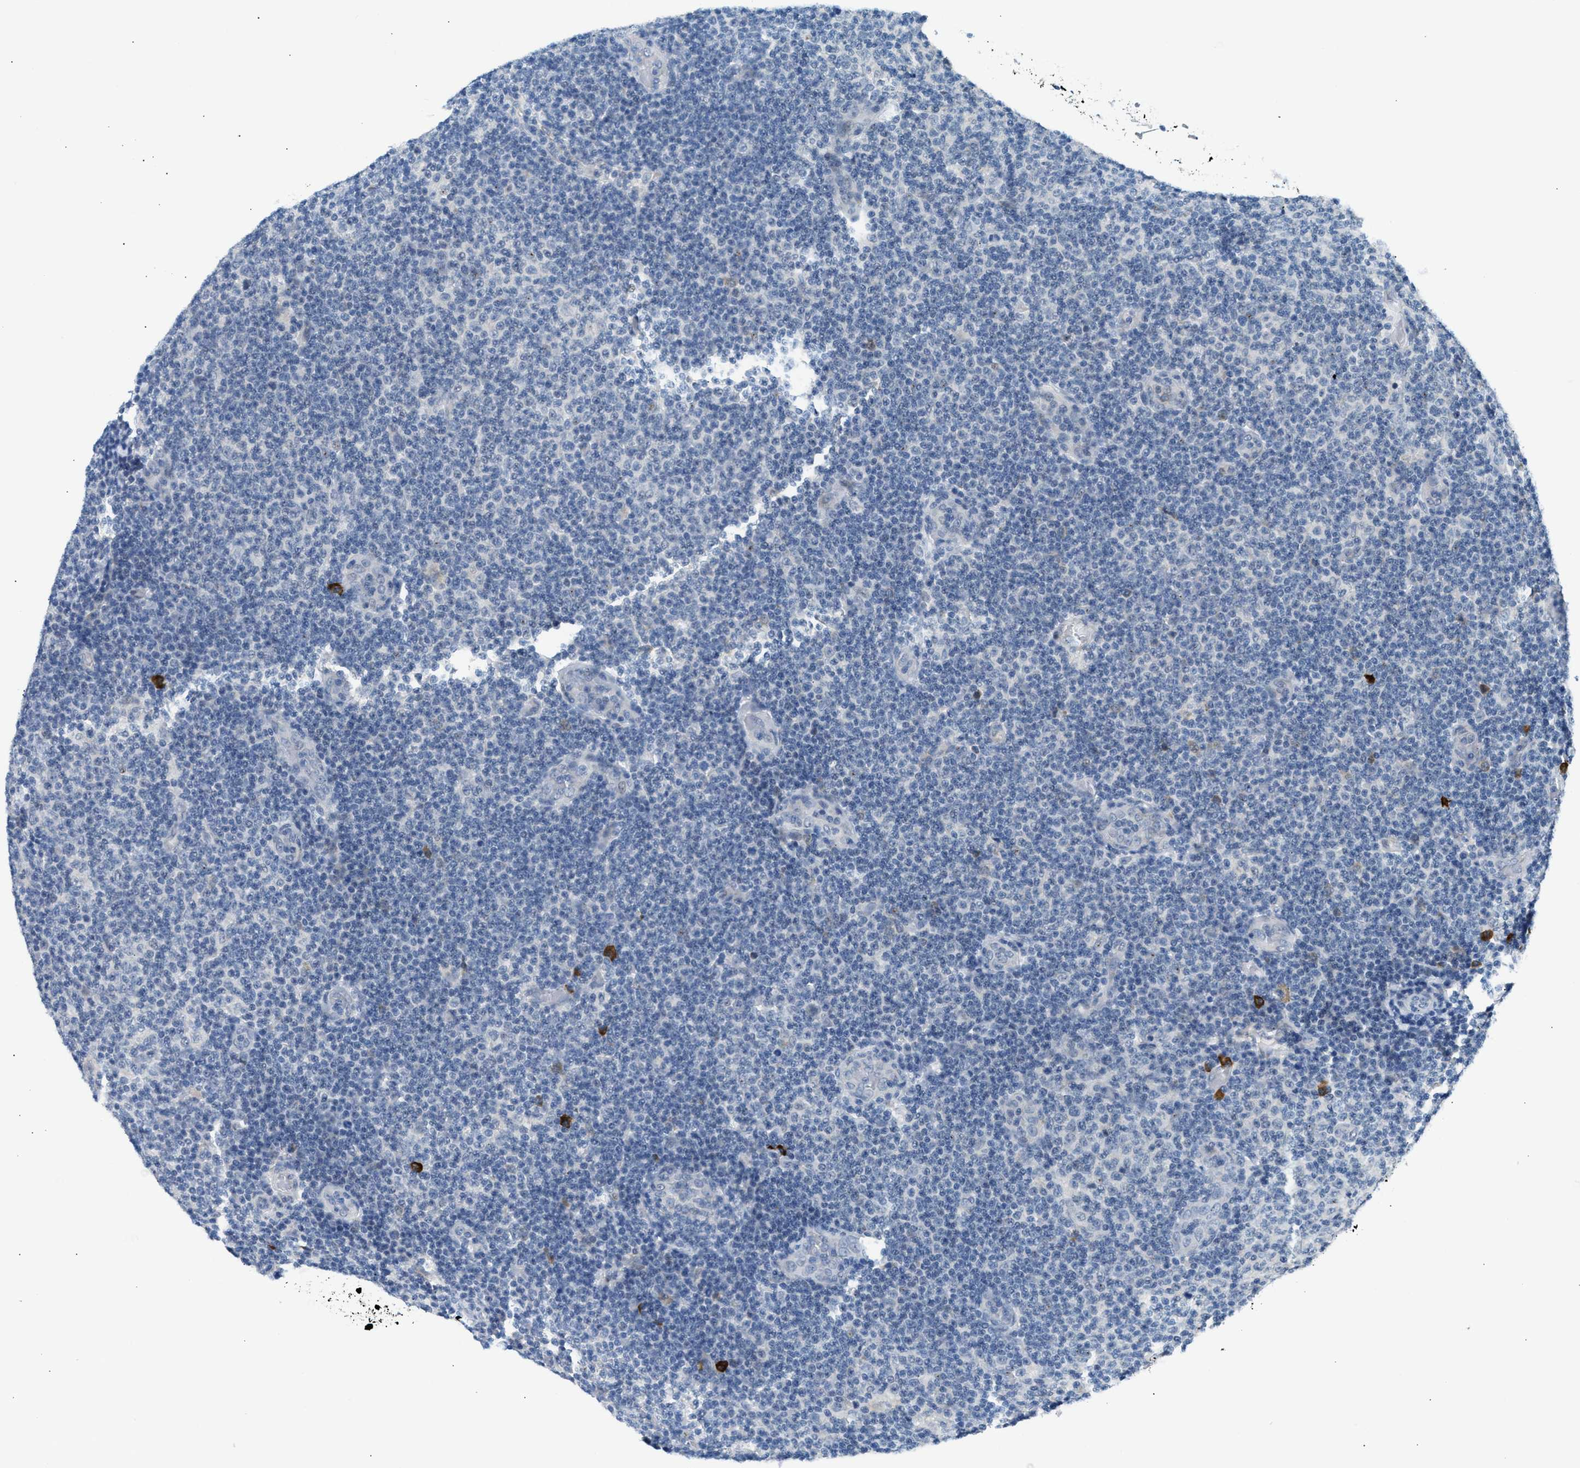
{"staining": {"intensity": "negative", "quantity": "none", "location": "none"}, "tissue": "lymphoma", "cell_type": "Tumor cells", "image_type": "cancer", "snomed": [{"axis": "morphology", "description": "Malignant lymphoma, non-Hodgkin's type, Low grade"}, {"axis": "topography", "description": "Lymph node"}], "caption": "Immunohistochemical staining of lymphoma reveals no significant positivity in tumor cells.", "gene": "KCNC2", "patient": {"sex": "male", "age": 83}}